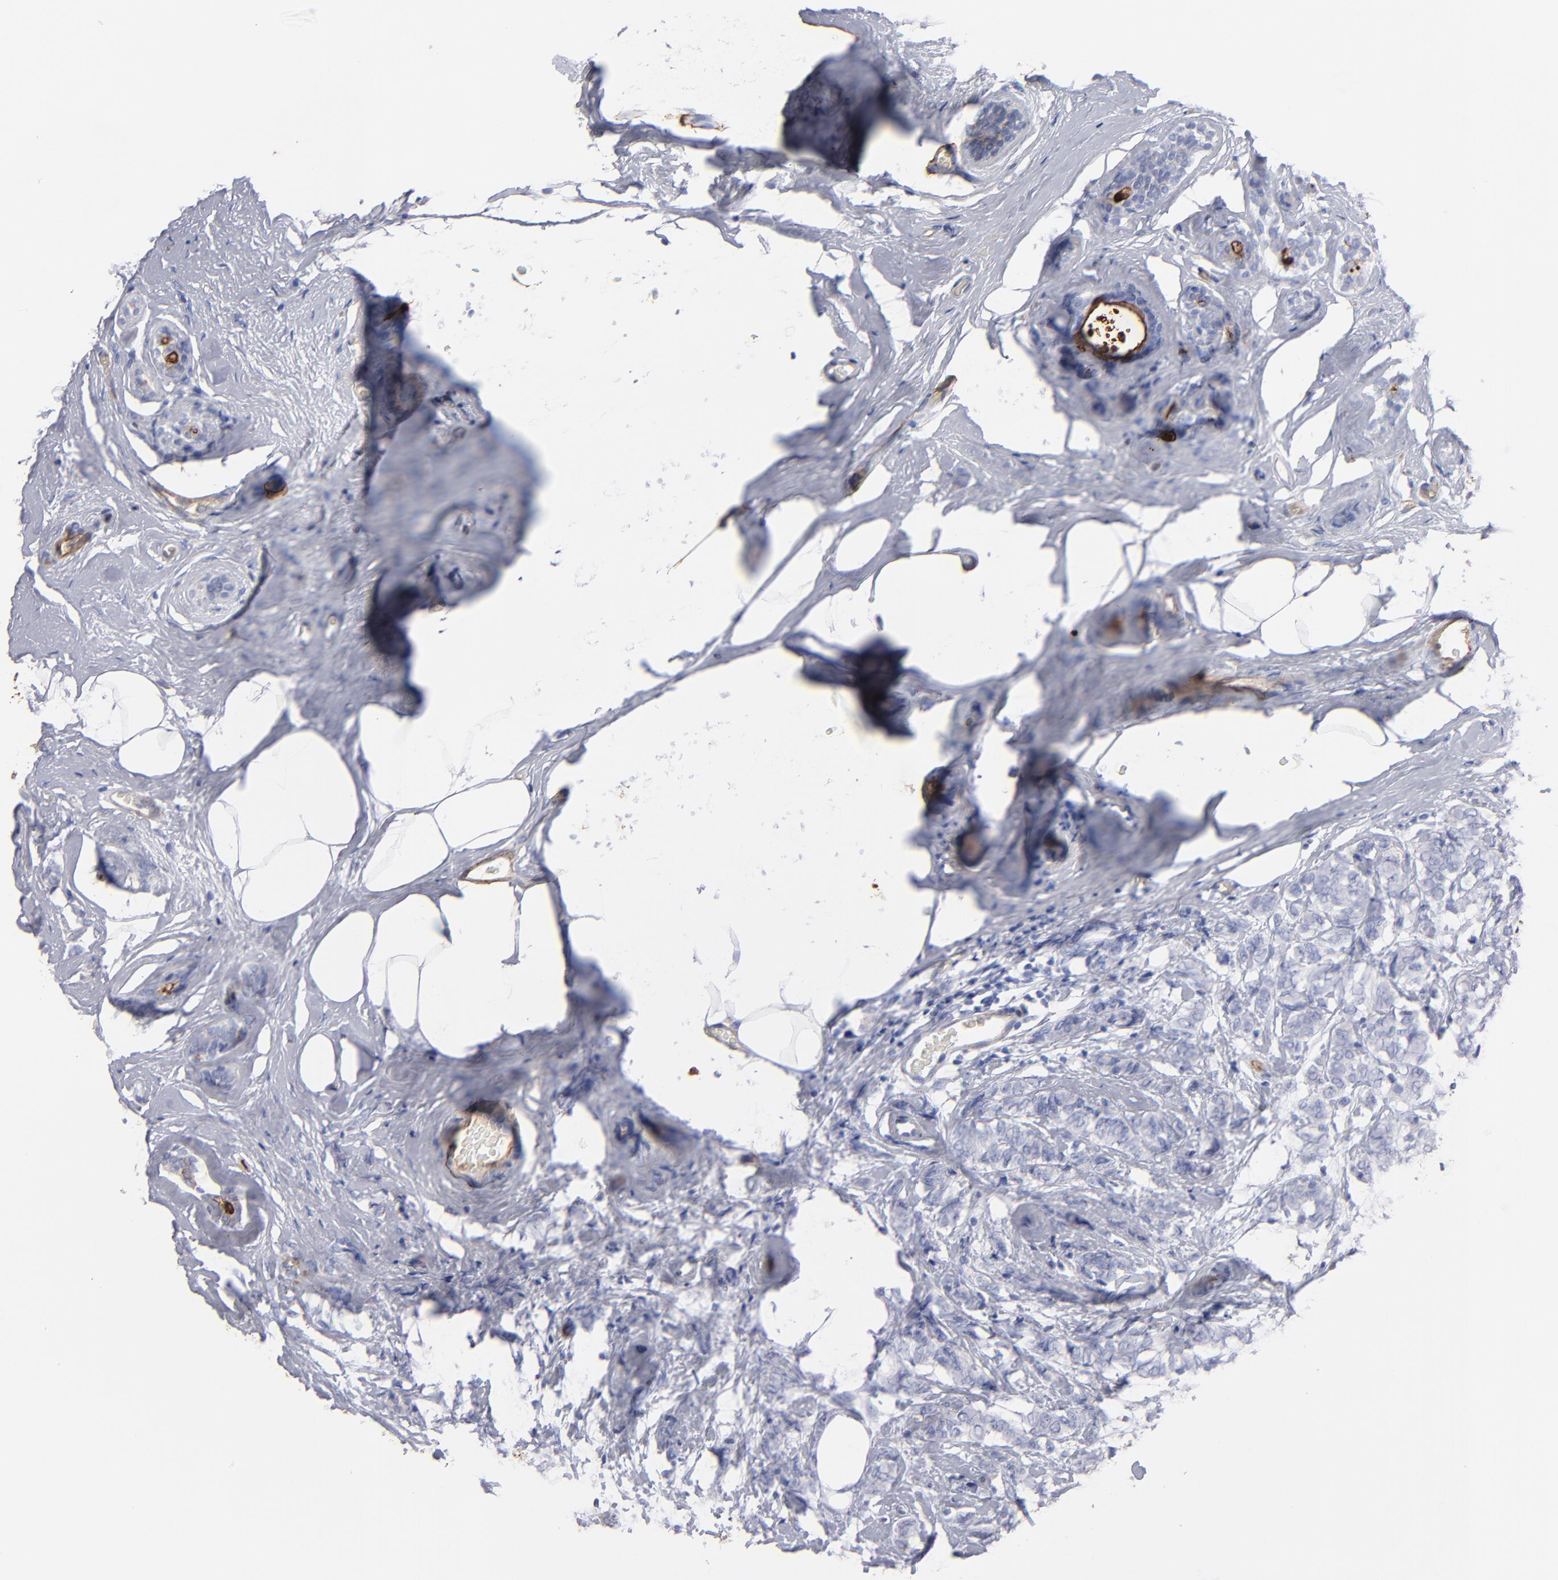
{"staining": {"intensity": "negative", "quantity": "none", "location": "none"}, "tissue": "breast cancer", "cell_type": "Tumor cells", "image_type": "cancer", "snomed": [{"axis": "morphology", "description": "Lobular carcinoma"}, {"axis": "topography", "description": "Breast"}], "caption": "An image of breast cancer stained for a protein reveals no brown staining in tumor cells.", "gene": "TM4SF1", "patient": {"sex": "female", "age": 60}}